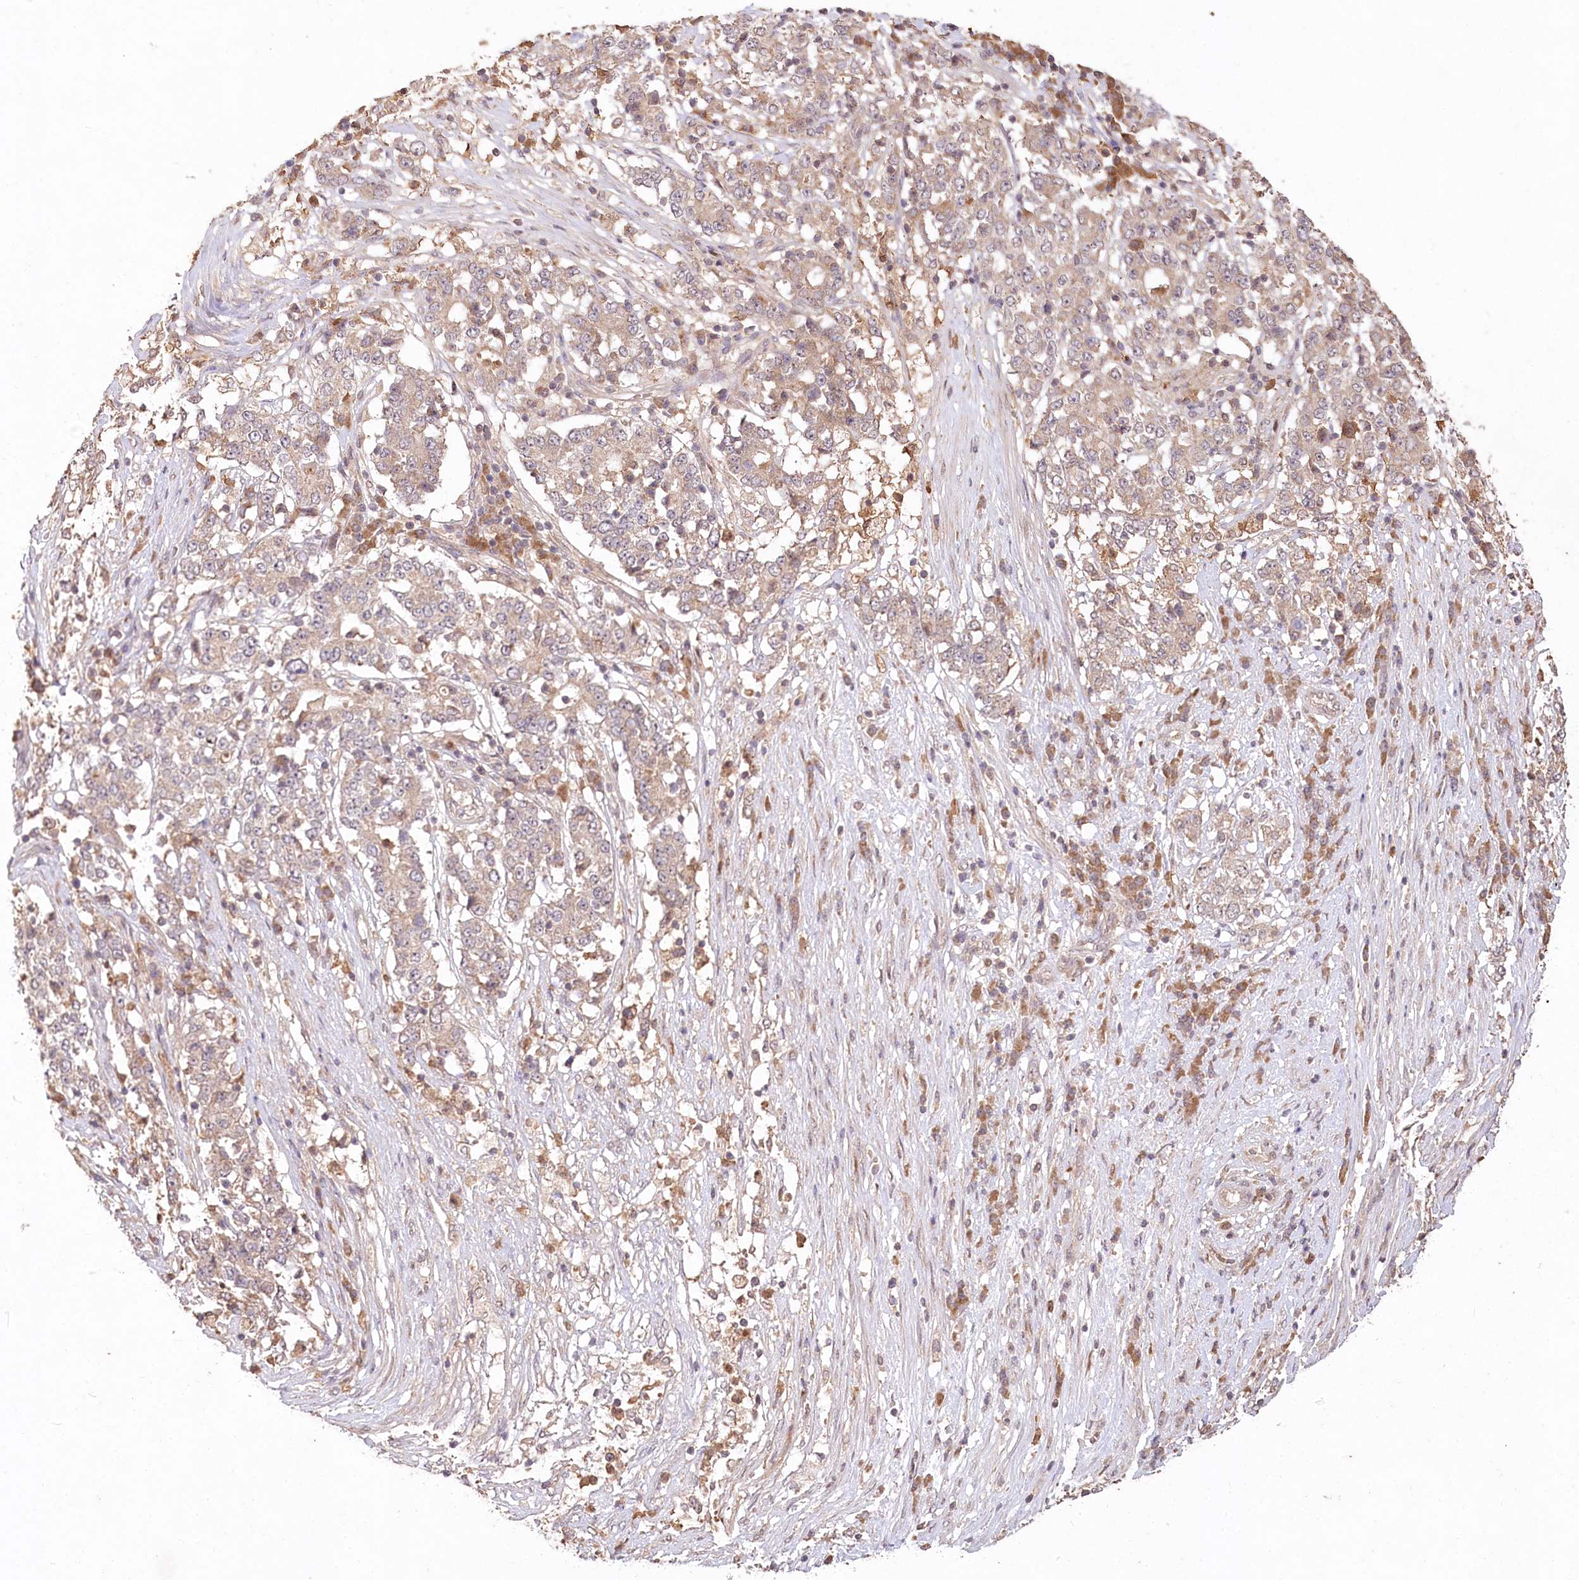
{"staining": {"intensity": "weak", "quantity": "25%-75%", "location": "cytoplasmic/membranous"}, "tissue": "stomach cancer", "cell_type": "Tumor cells", "image_type": "cancer", "snomed": [{"axis": "morphology", "description": "Adenocarcinoma, NOS"}, {"axis": "topography", "description": "Stomach"}], "caption": "Brown immunohistochemical staining in human stomach adenocarcinoma displays weak cytoplasmic/membranous positivity in about 25%-75% of tumor cells.", "gene": "IRAK1BP1", "patient": {"sex": "male", "age": 59}}